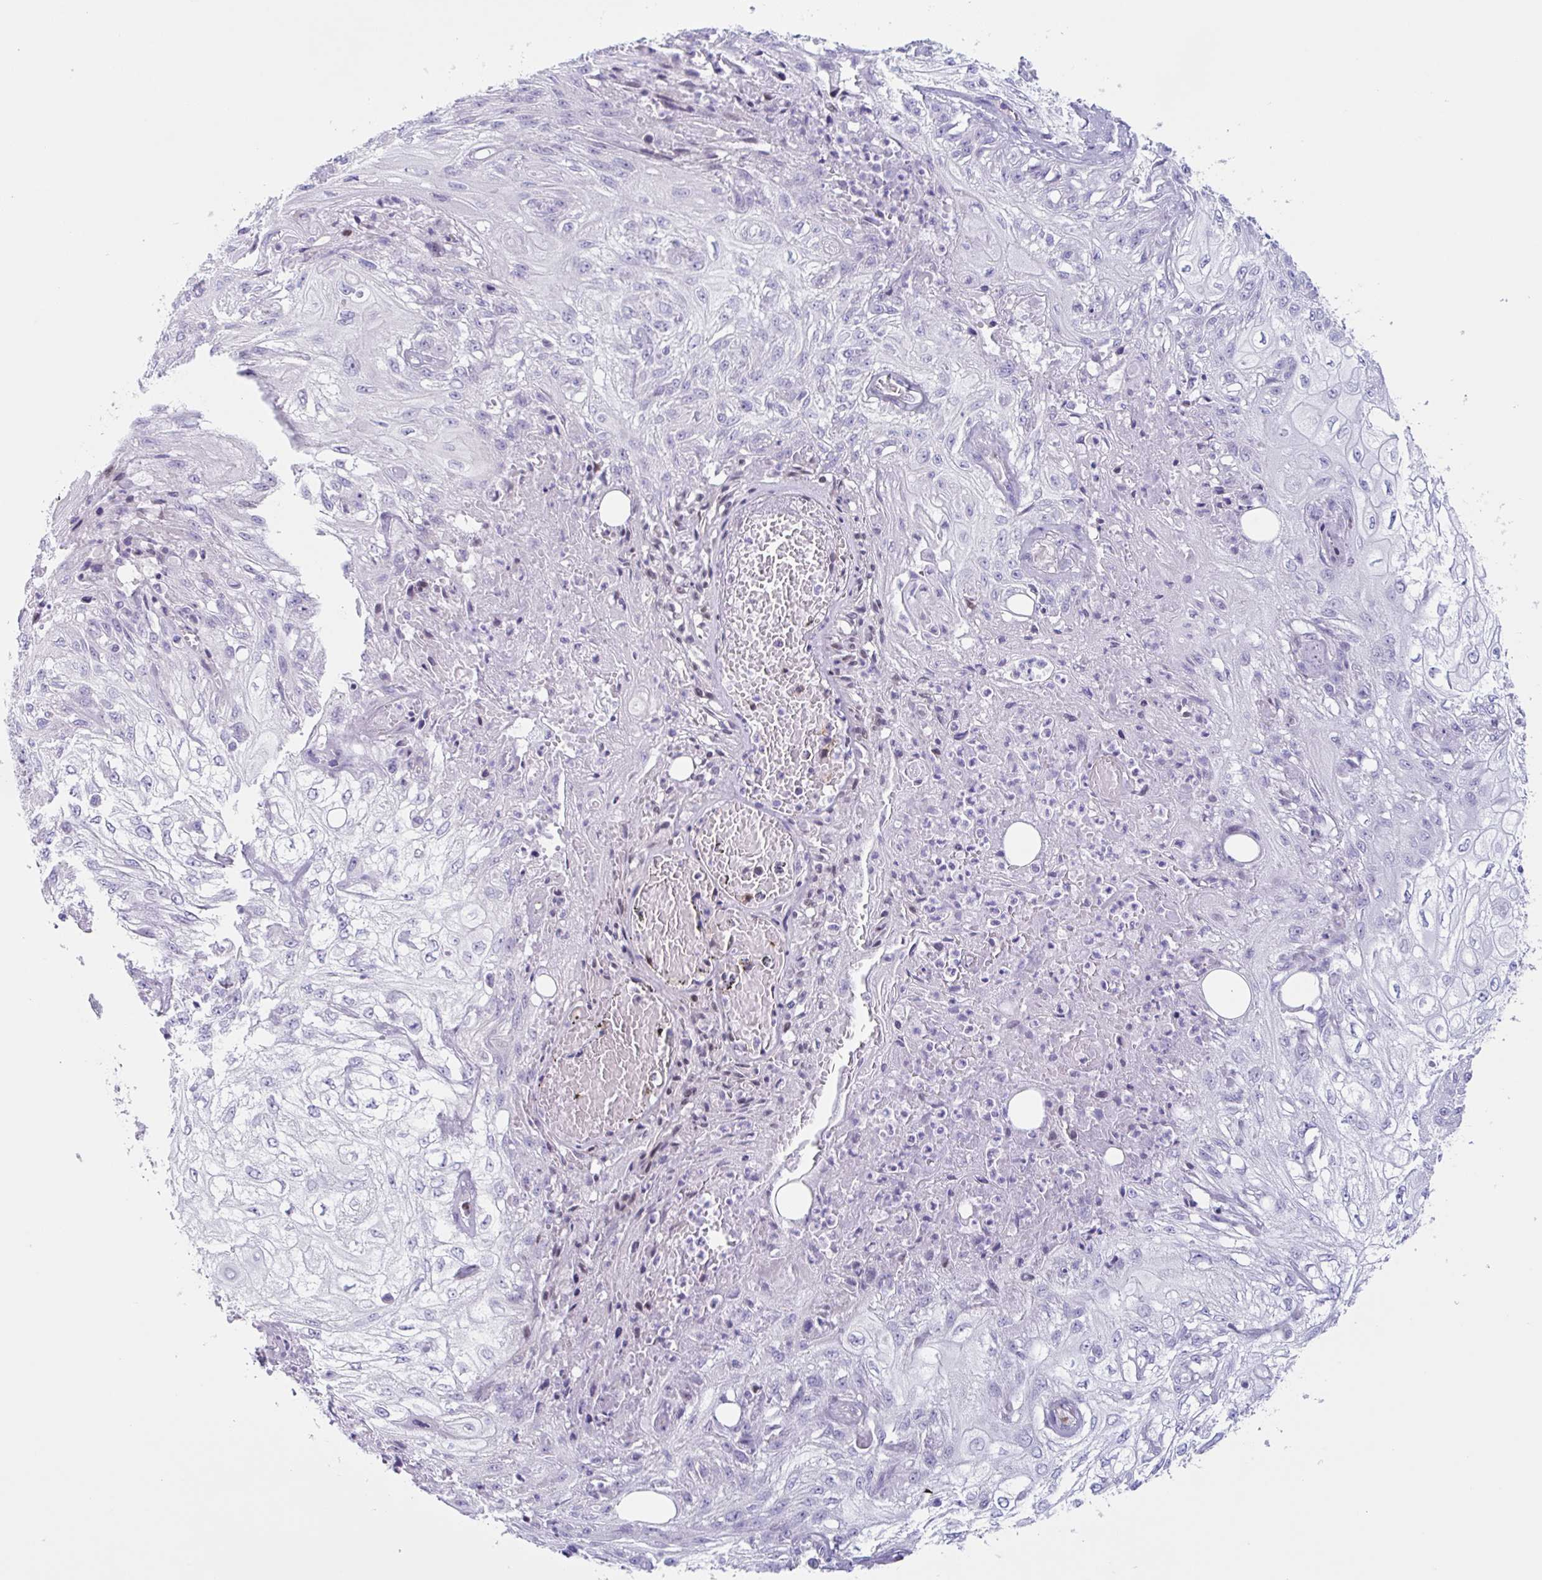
{"staining": {"intensity": "negative", "quantity": "none", "location": "none"}, "tissue": "skin cancer", "cell_type": "Tumor cells", "image_type": "cancer", "snomed": [{"axis": "morphology", "description": "Squamous cell carcinoma, NOS"}, {"axis": "morphology", "description": "Squamous cell carcinoma, metastatic, NOS"}, {"axis": "topography", "description": "Skin"}, {"axis": "topography", "description": "Lymph node"}], "caption": "Immunohistochemical staining of human skin metastatic squamous cell carcinoma exhibits no significant staining in tumor cells.", "gene": "MYH10", "patient": {"sex": "male", "age": 75}}